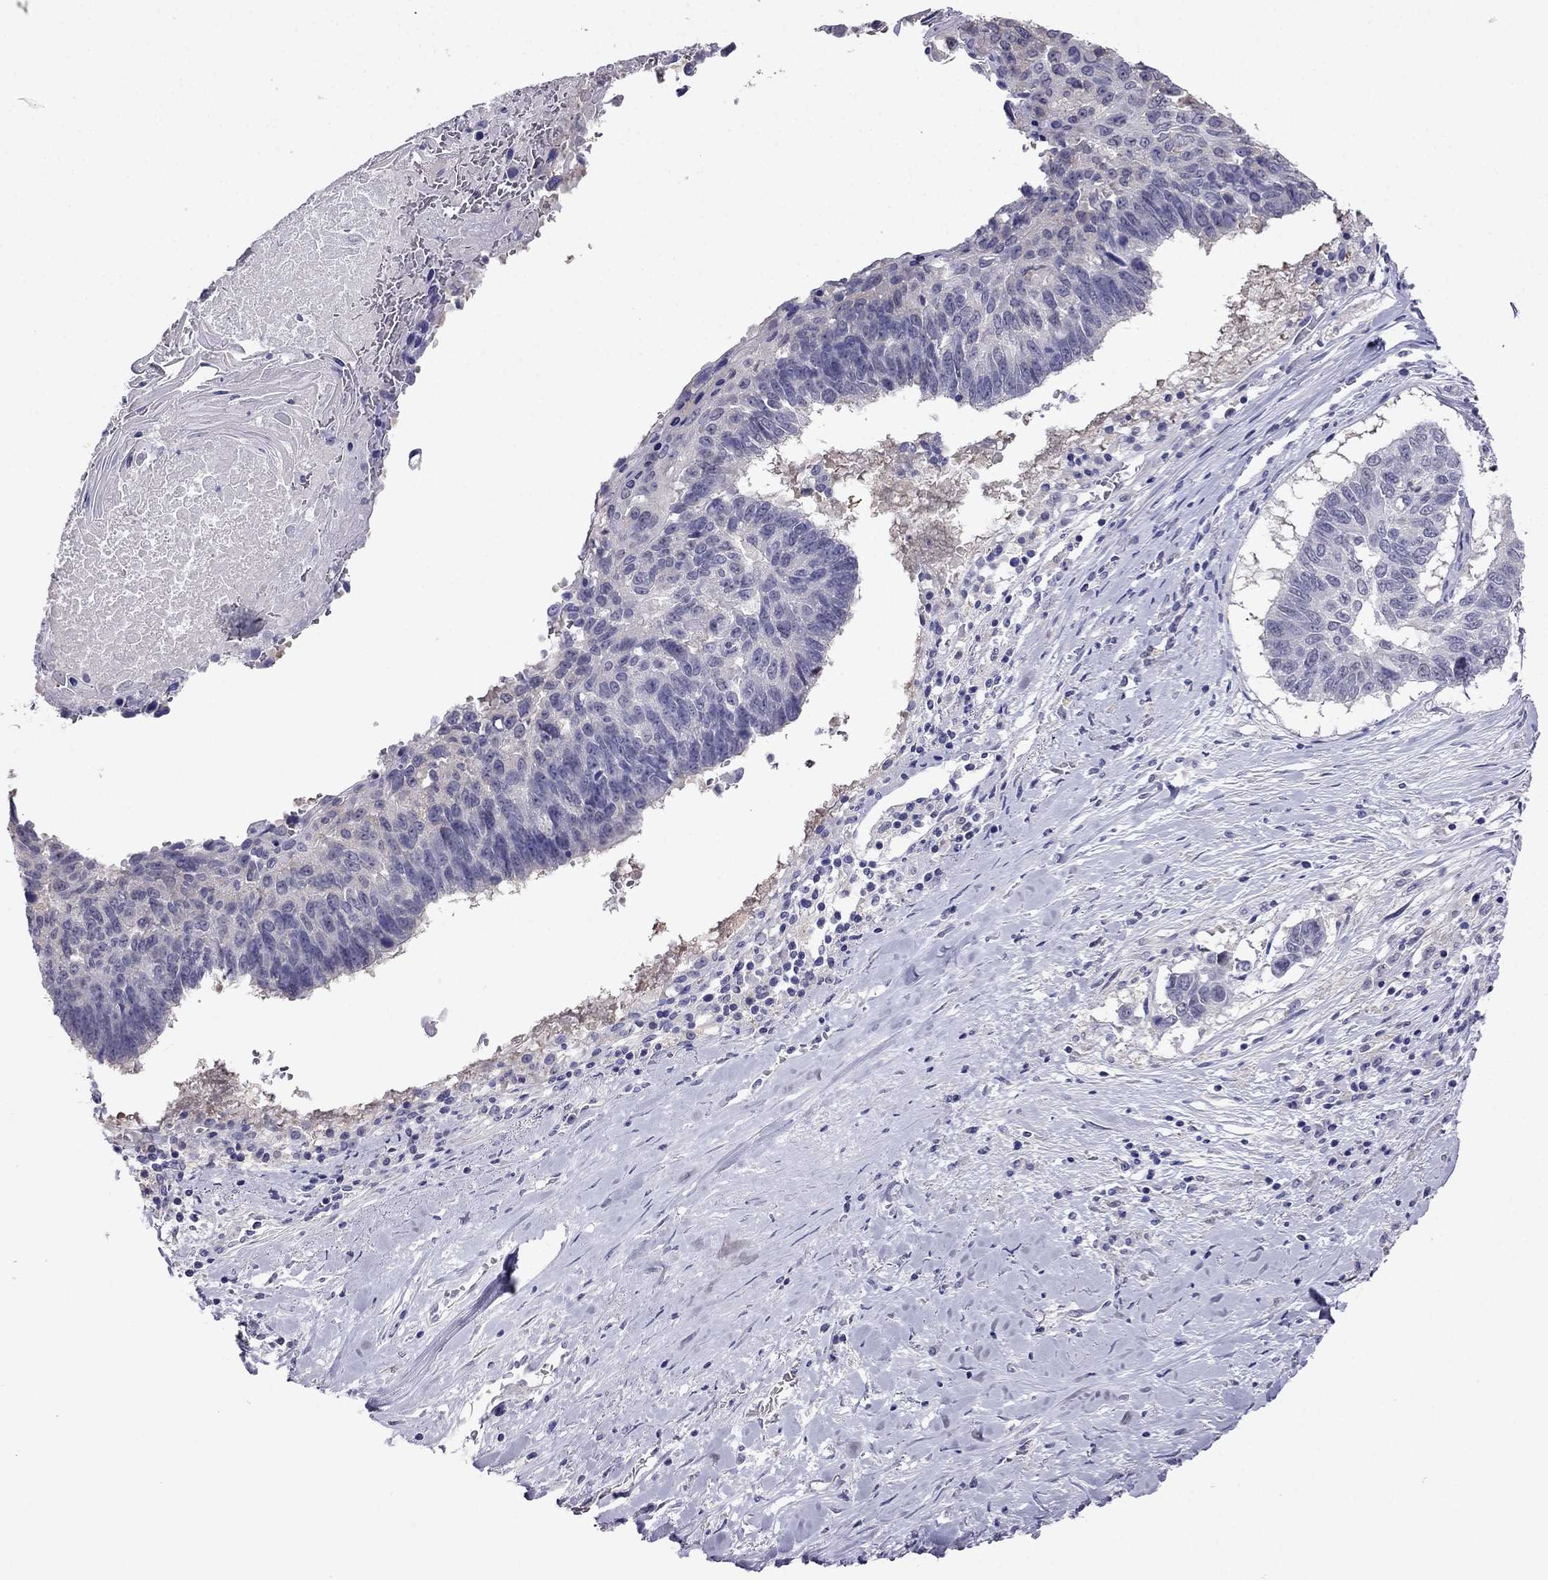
{"staining": {"intensity": "negative", "quantity": "none", "location": "none"}, "tissue": "lung cancer", "cell_type": "Tumor cells", "image_type": "cancer", "snomed": [{"axis": "morphology", "description": "Squamous cell carcinoma, NOS"}, {"axis": "topography", "description": "Lung"}], "caption": "Tumor cells are negative for brown protein staining in squamous cell carcinoma (lung).", "gene": "SCNN1D", "patient": {"sex": "male", "age": 73}}